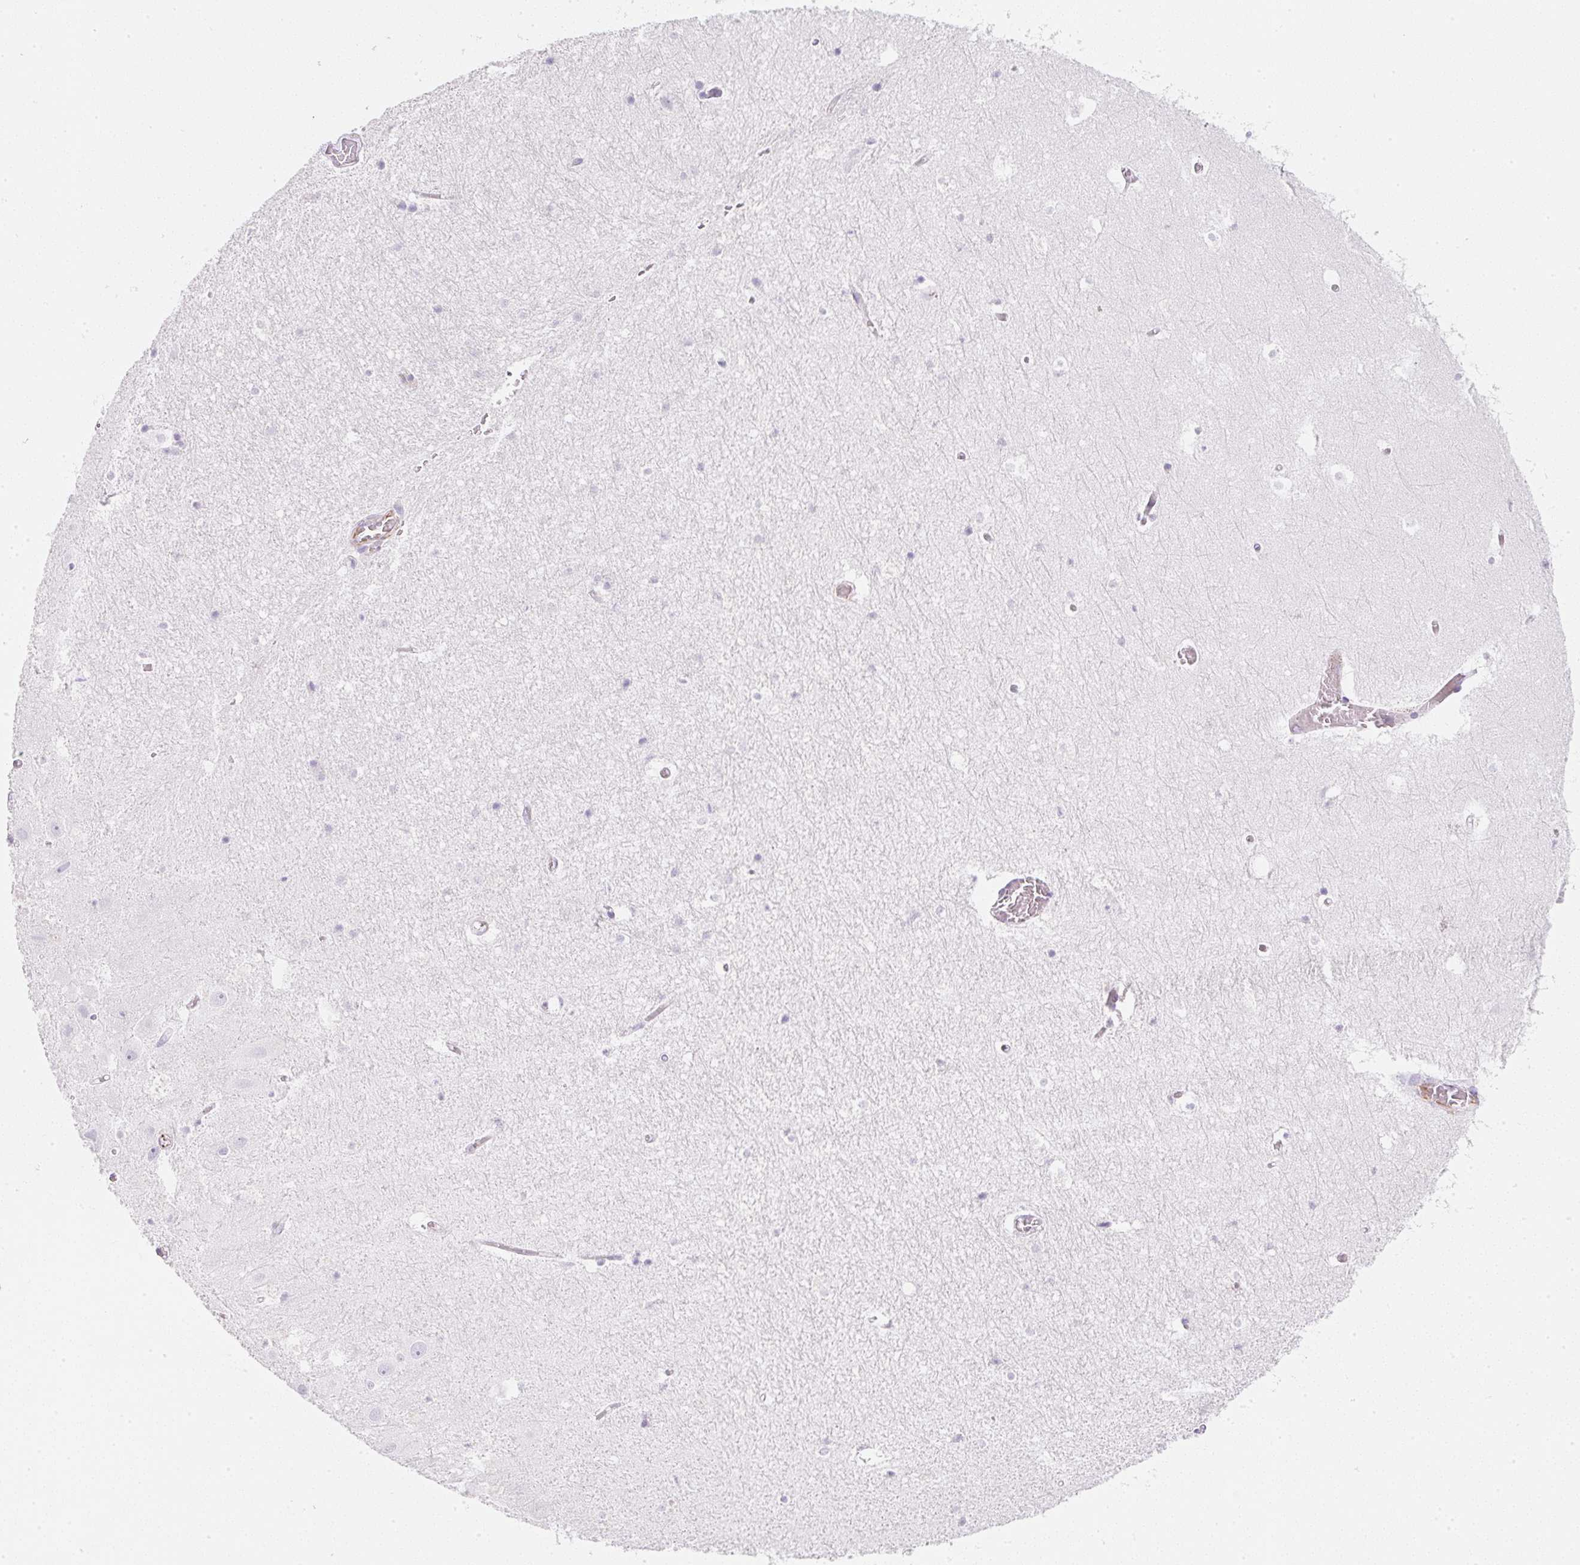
{"staining": {"intensity": "negative", "quantity": "none", "location": "none"}, "tissue": "hippocampus", "cell_type": "Glial cells", "image_type": "normal", "snomed": [{"axis": "morphology", "description": "Normal tissue, NOS"}, {"axis": "topography", "description": "Hippocampus"}], "caption": "This photomicrograph is of benign hippocampus stained with IHC to label a protein in brown with the nuclei are counter-stained blue. There is no expression in glial cells.", "gene": "ZNF689", "patient": {"sex": "female", "age": 52}}